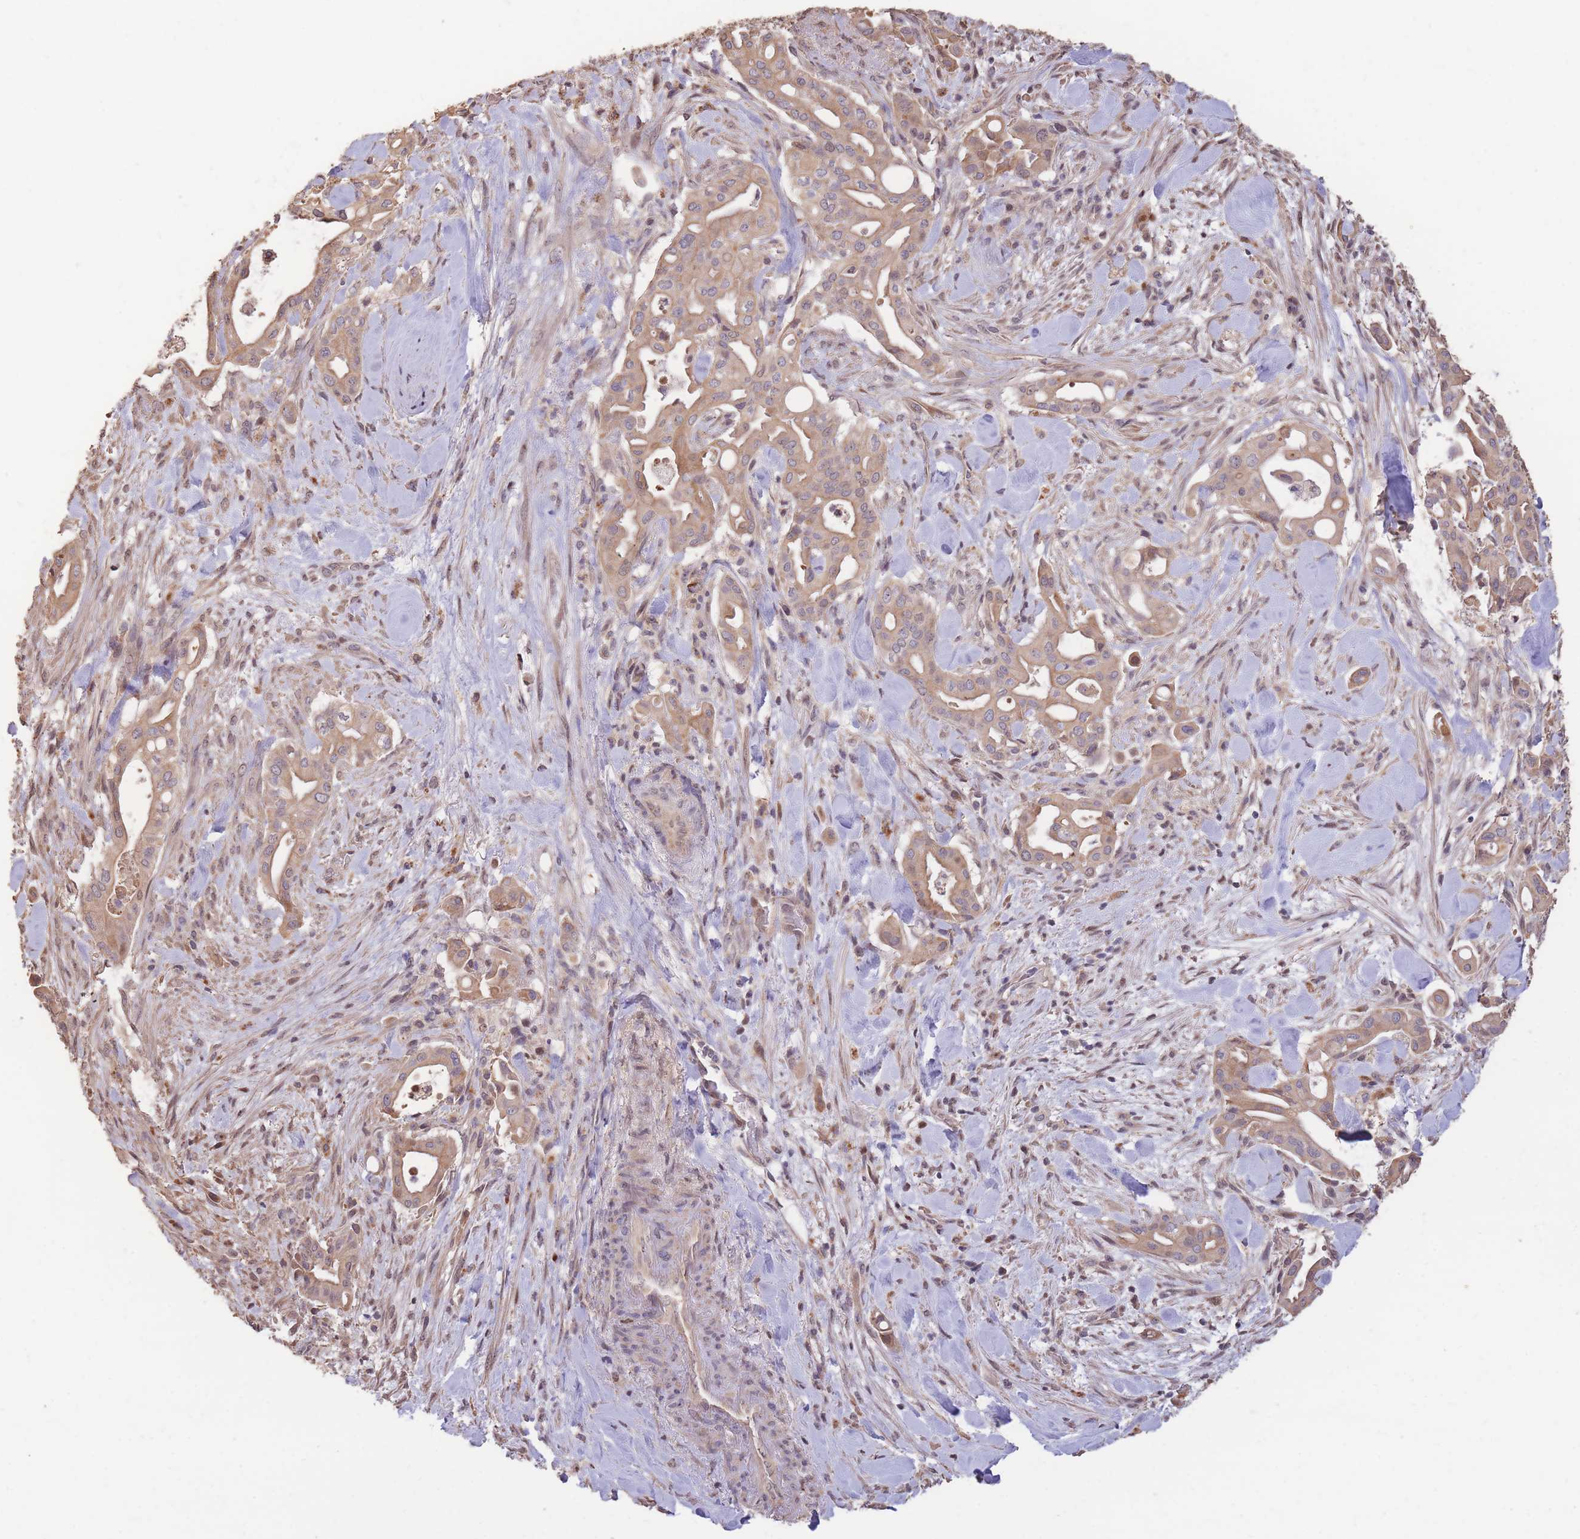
{"staining": {"intensity": "moderate", "quantity": ">75%", "location": "cytoplasmic/membranous"}, "tissue": "liver cancer", "cell_type": "Tumor cells", "image_type": "cancer", "snomed": [{"axis": "morphology", "description": "Cholangiocarcinoma"}, {"axis": "topography", "description": "Liver"}], "caption": "A high-resolution histopathology image shows immunohistochemistry (IHC) staining of liver cancer, which reveals moderate cytoplasmic/membranous expression in about >75% of tumor cells.", "gene": "RGS14", "patient": {"sex": "female", "age": 68}}